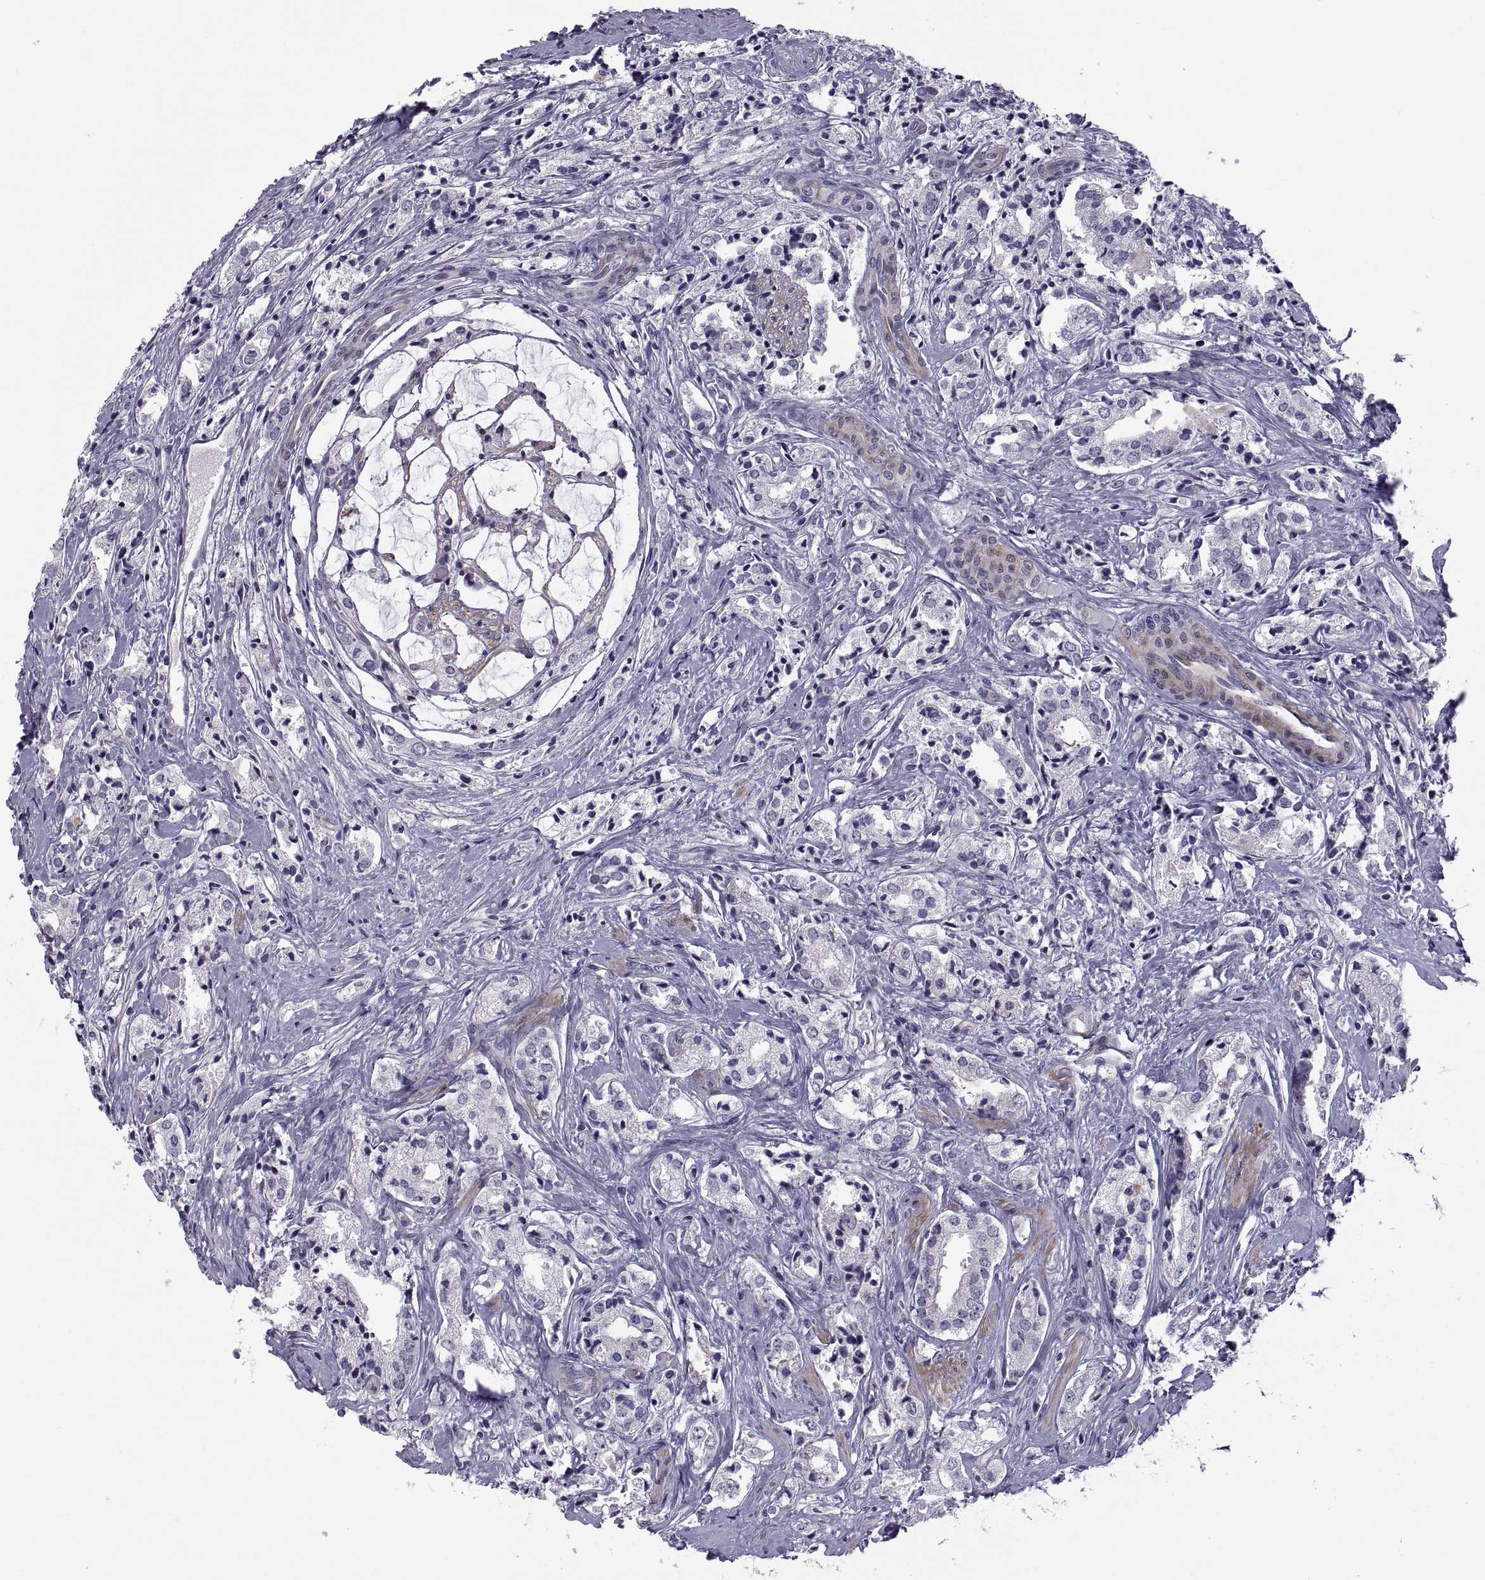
{"staining": {"intensity": "negative", "quantity": "none", "location": "none"}, "tissue": "prostate cancer", "cell_type": "Tumor cells", "image_type": "cancer", "snomed": [{"axis": "morphology", "description": "Adenocarcinoma, NOS"}, {"axis": "topography", "description": "Prostate"}], "caption": "This is an immunohistochemistry (IHC) micrograph of prostate adenocarcinoma. There is no expression in tumor cells.", "gene": "TMEM158", "patient": {"sex": "male", "age": 66}}